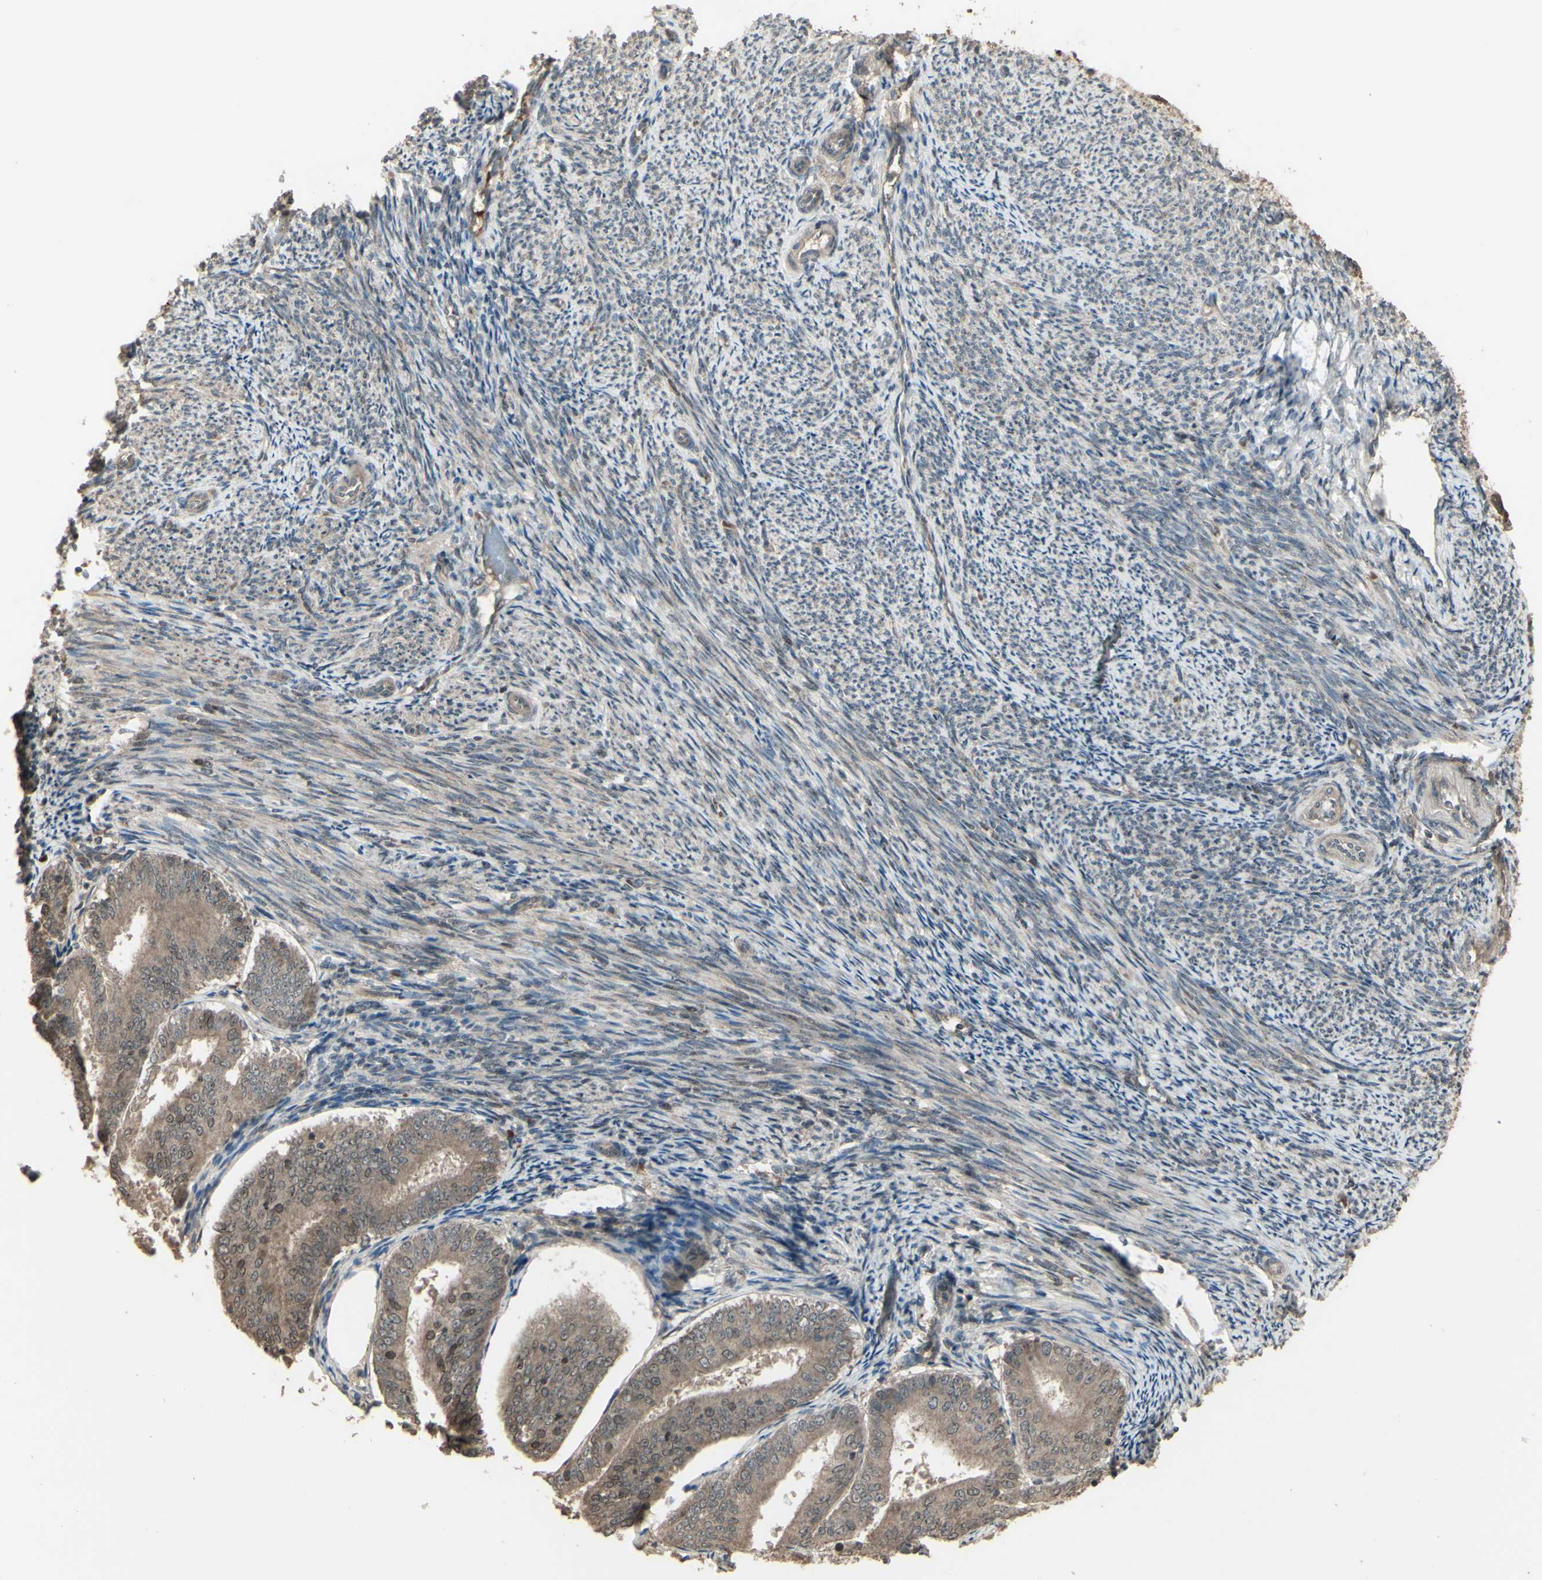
{"staining": {"intensity": "moderate", "quantity": ">75%", "location": "cytoplasmic/membranous,nuclear"}, "tissue": "endometrial cancer", "cell_type": "Tumor cells", "image_type": "cancer", "snomed": [{"axis": "morphology", "description": "Adenocarcinoma, NOS"}, {"axis": "topography", "description": "Endometrium"}], "caption": "Endometrial adenocarcinoma tissue demonstrates moderate cytoplasmic/membranous and nuclear expression in about >75% of tumor cells, visualized by immunohistochemistry. (Brightfield microscopy of DAB IHC at high magnification).", "gene": "GNAS", "patient": {"sex": "female", "age": 63}}